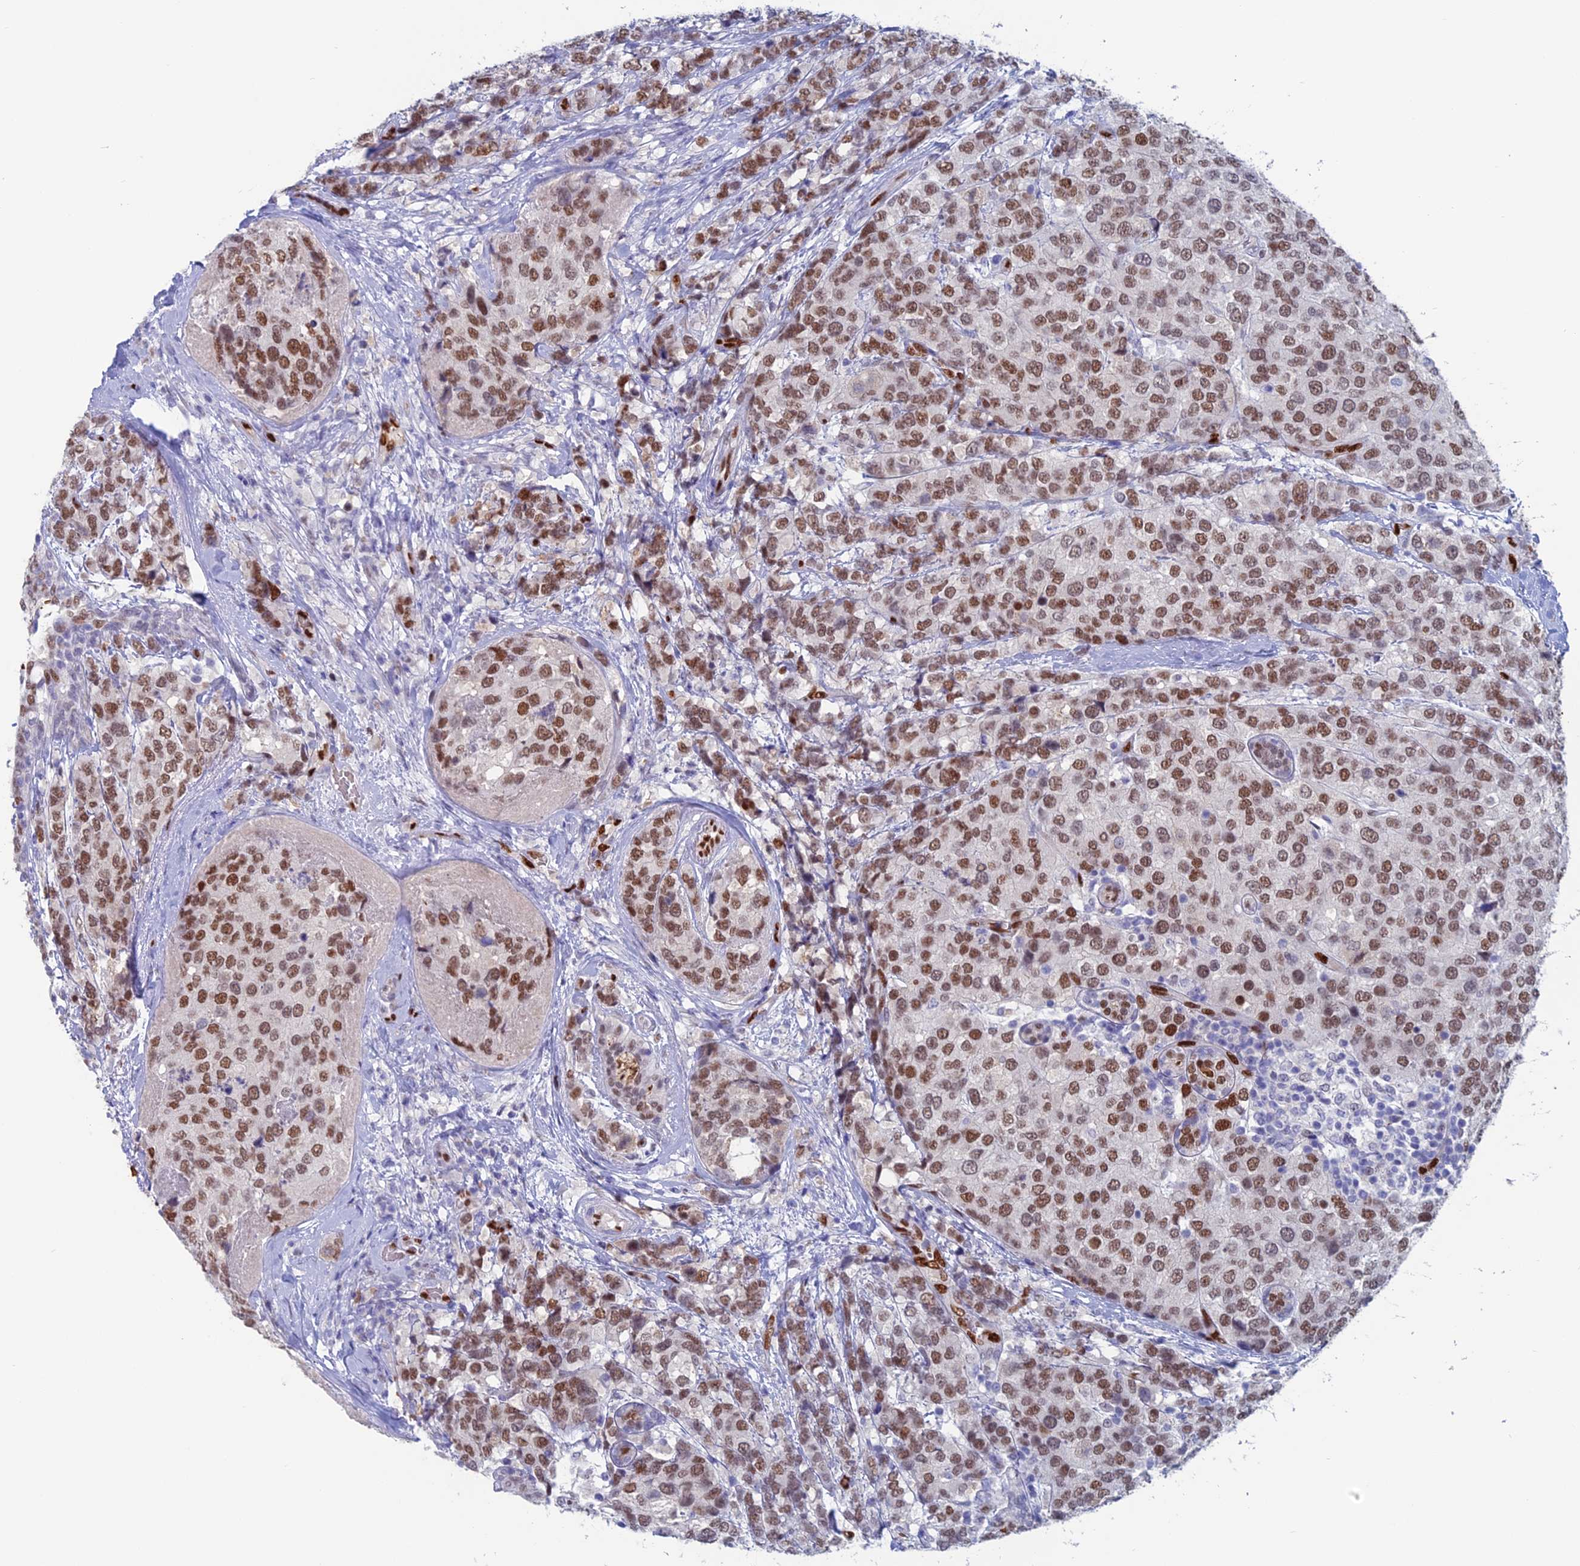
{"staining": {"intensity": "moderate", "quantity": ">75%", "location": "nuclear"}, "tissue": "breast cancer", "cell_type": "Tumor cells", "image_type": "cancer", "snomed": [{"axis": "morphology", "description": "Lobular carcinoma"}, {"axis": "topography", "description": "Breast"}], "caption": "Breast cancer (lobular carcinoma) was stained to show a protein in brown. There is medium levels of moderate nuclear expression in about >75% of tumor cells.", "gene": "NOL4L", "patient": {"sex": "female", "age": 59}}